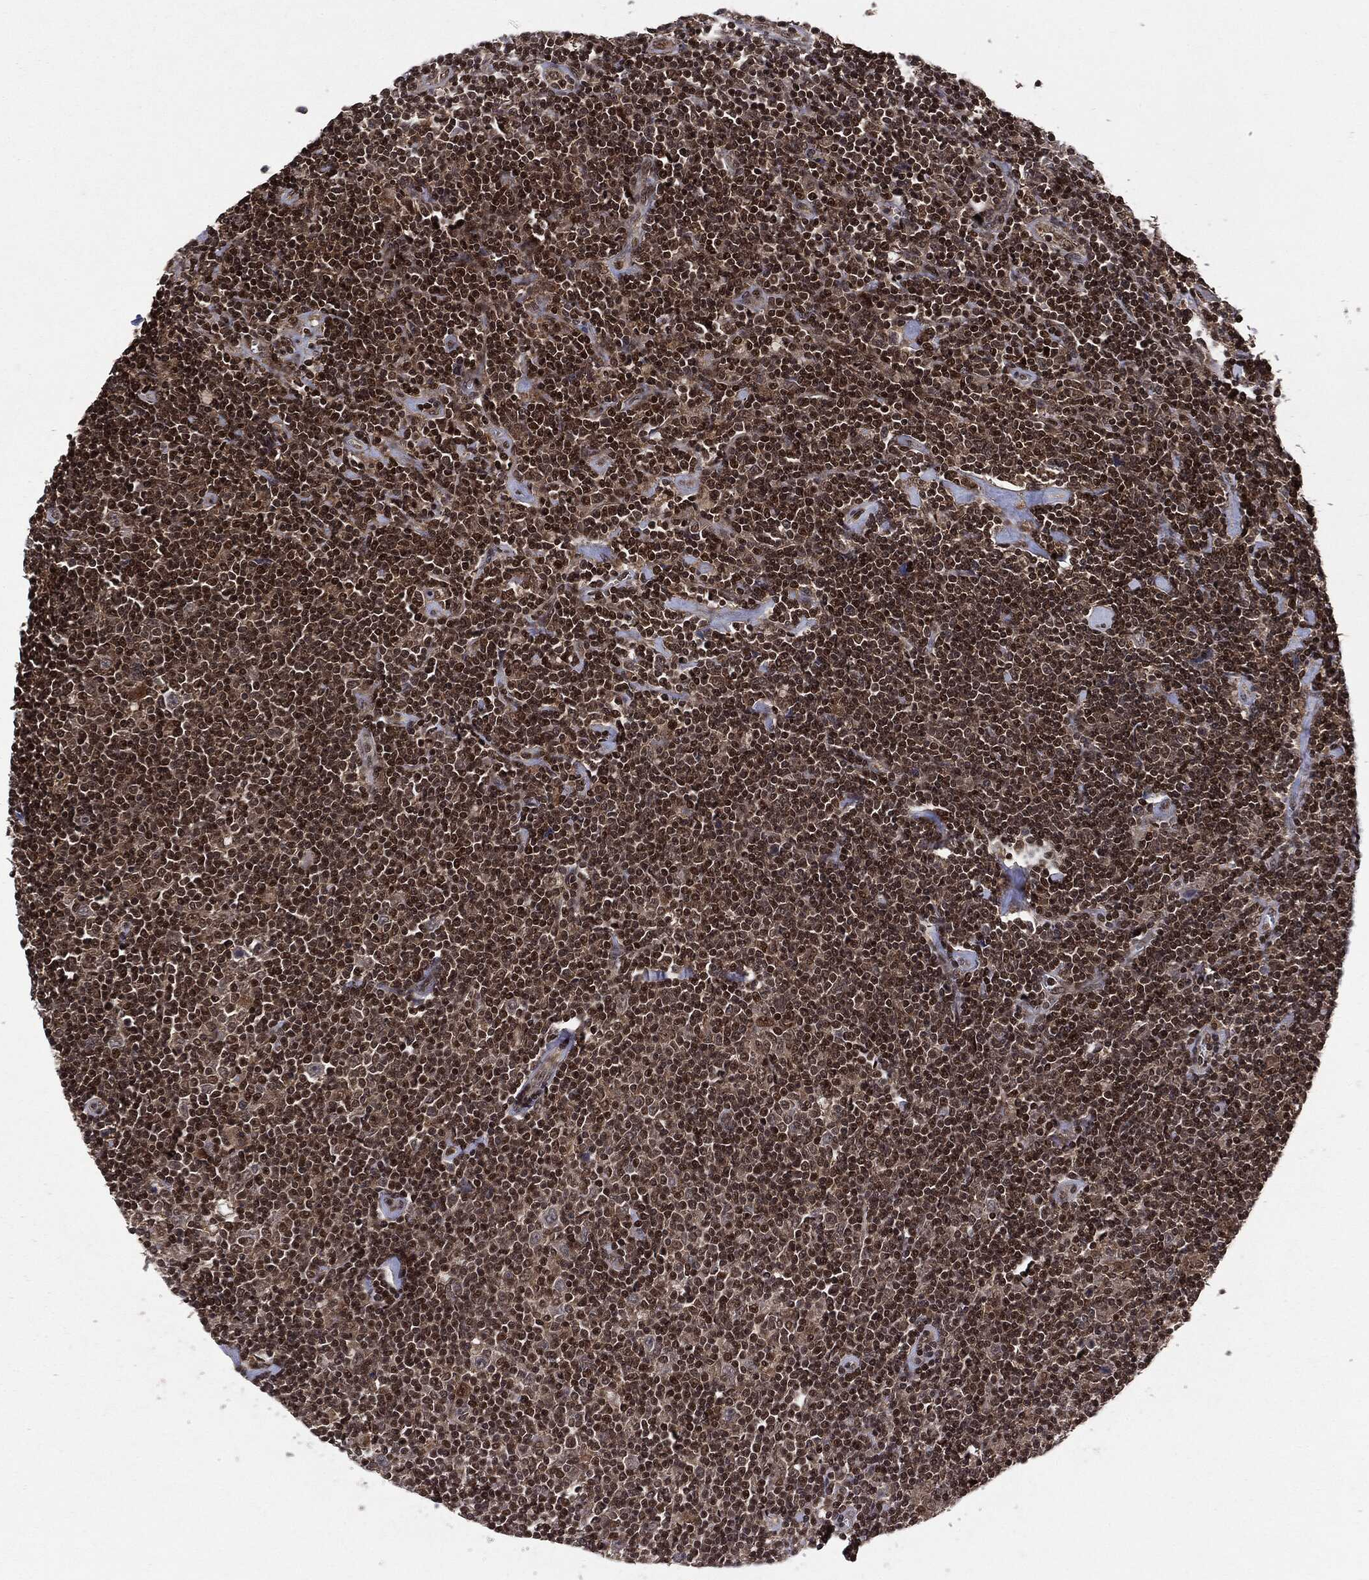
{"staining": {"intensity": "negative", "quantity": "none", "location": "none"}, "tissue": "lymphoma", "cell_type": "Tumor cells", "image_type": "cancer", "snomed": [{"axis": "morphology", "description": "Hodgkin's disease, NOS"}, {"axis": "topography", "description": "Lymph node"}], "caption": "Hodgkin's disease was stained to show a protein in brown. There is no significant positivity in tumor cells. (DAB (3,3'-diaminobenzidine) immunohistochemistry (IHC), high magnification).", "gene": "PTPA", "patient": {"sex": "male", "age": 40}}